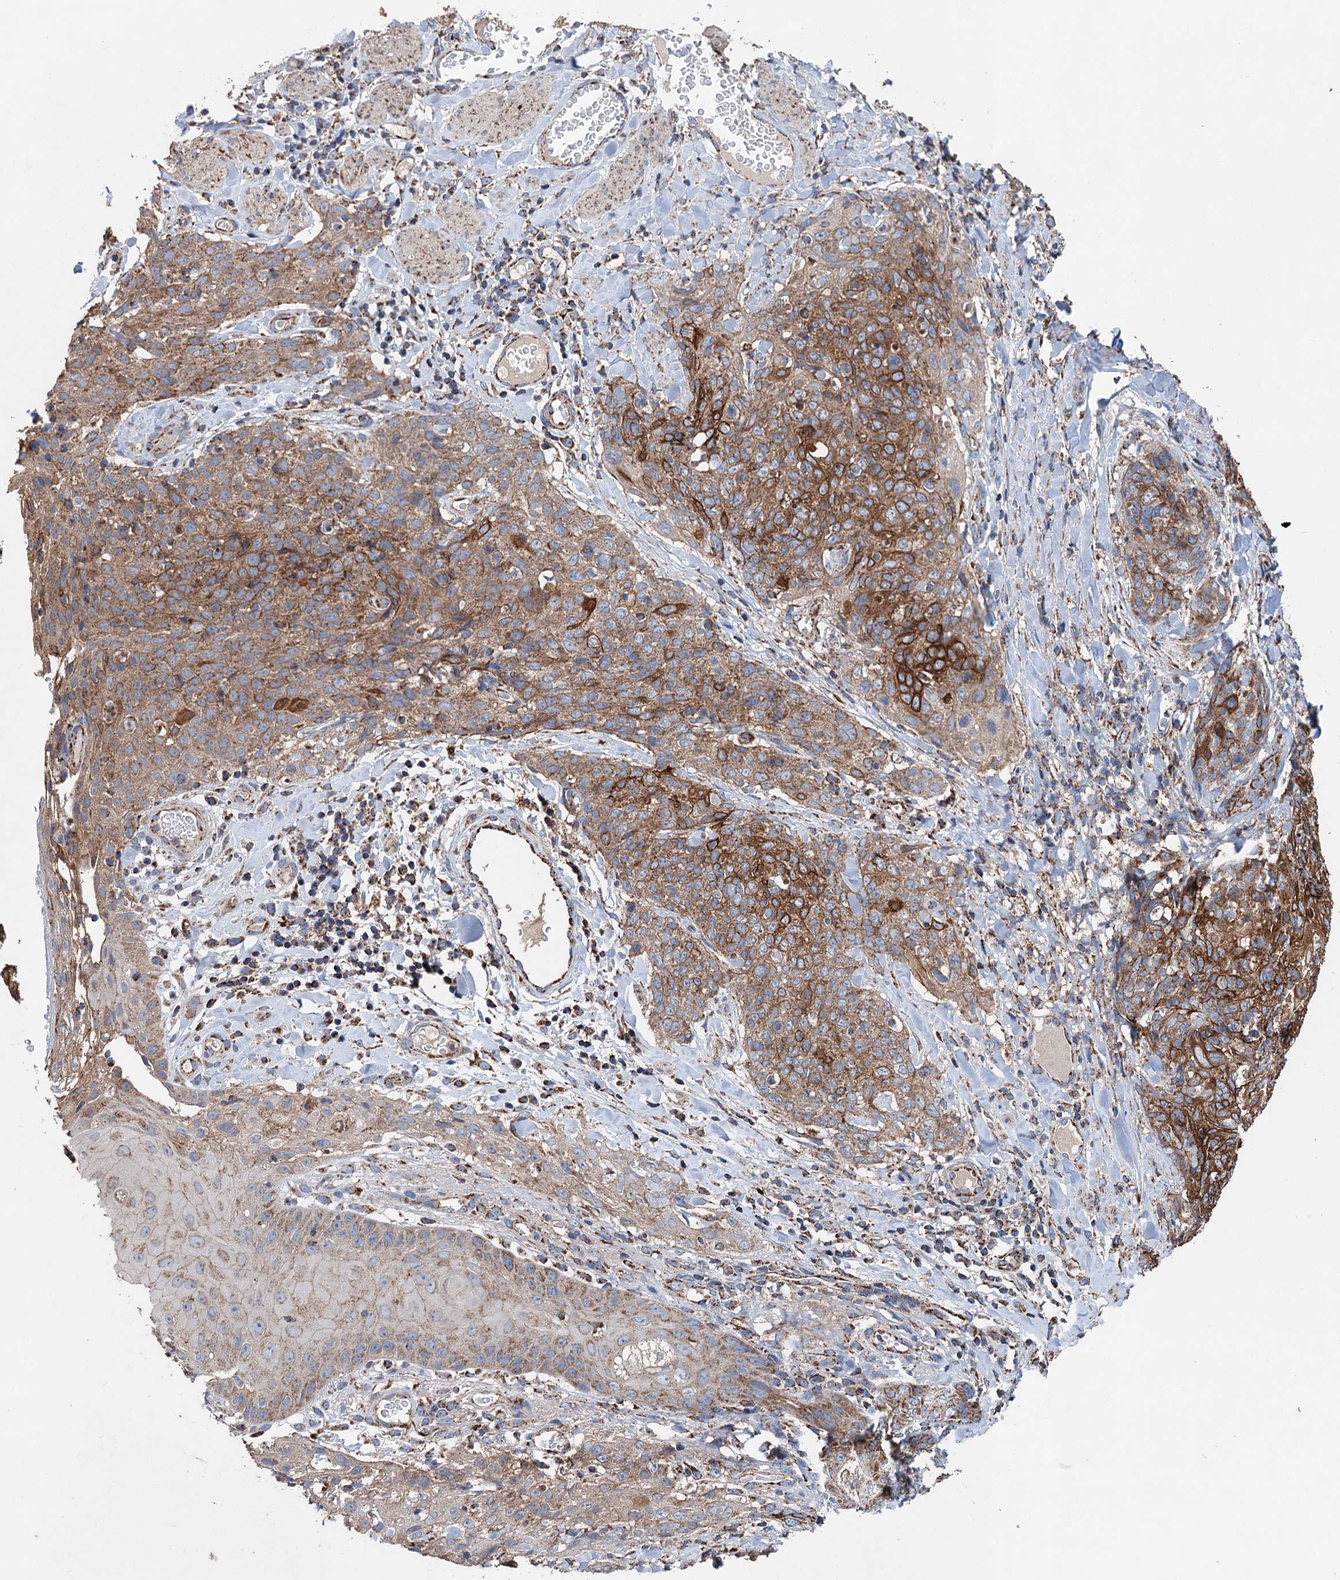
{"staining": {"intensity": "strong", "quantity": ">75%", "location": "cytoplasmic/membranous"}, "tissue": "skin cancer", "cell_type": "Tumor cells", "image_type": "cancer", "snomed": [{"axis": "morphology", "description": "Squamous cell carcinoma, NOS"}, {"axis": "topography", "description": "Skin"}, {"axis": "topography", "description": "Vulva"}], "caption": "DAB (3,3'-diaminobenzidine) immunohistochemical staining of human skin cancer shows strong cytoplasmic/membranous protein staining in approximately >75% of tumor cells. Nuclei are stained in blue.", "gene": "DGLUCY", "patient": {"sex": "female", "age": 85}}